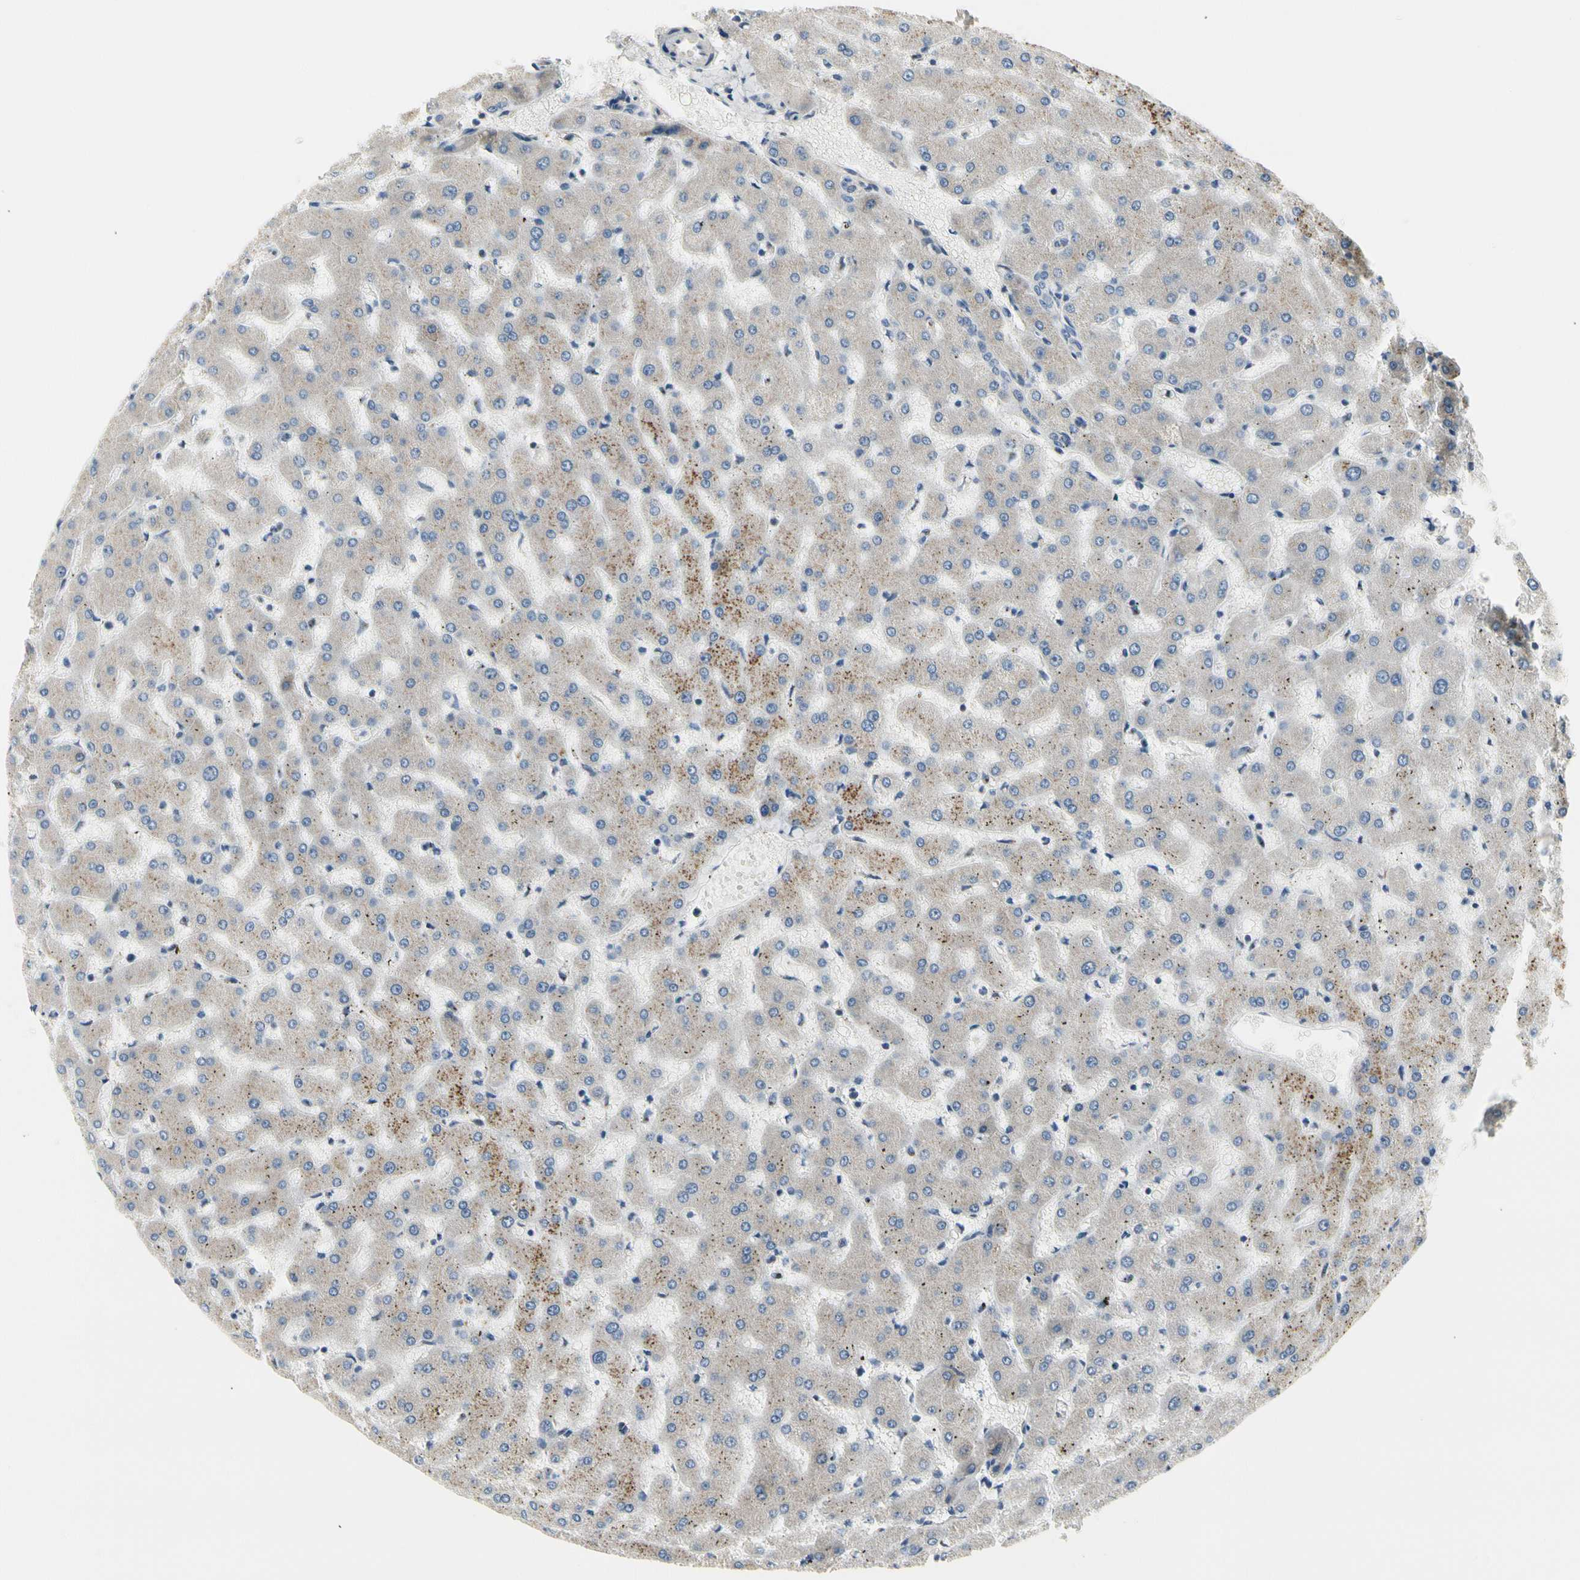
{"staining": {"intensity": "negative", "quantity": "none", "location": "none"}, "tissue": "liver", "cell_type": "Cholangiocytes", "image_type": "normal", "snomed": [{"axis": "morphology", "description": "Normal tissue, NOS"}, {"axis": "topography", "description": "Liver"}], "caption": "Image shows no protein positivity in cholangiocytes of normal liver.", "gene": "NFASC", "patient": {"sex": "female", "age": 63}}